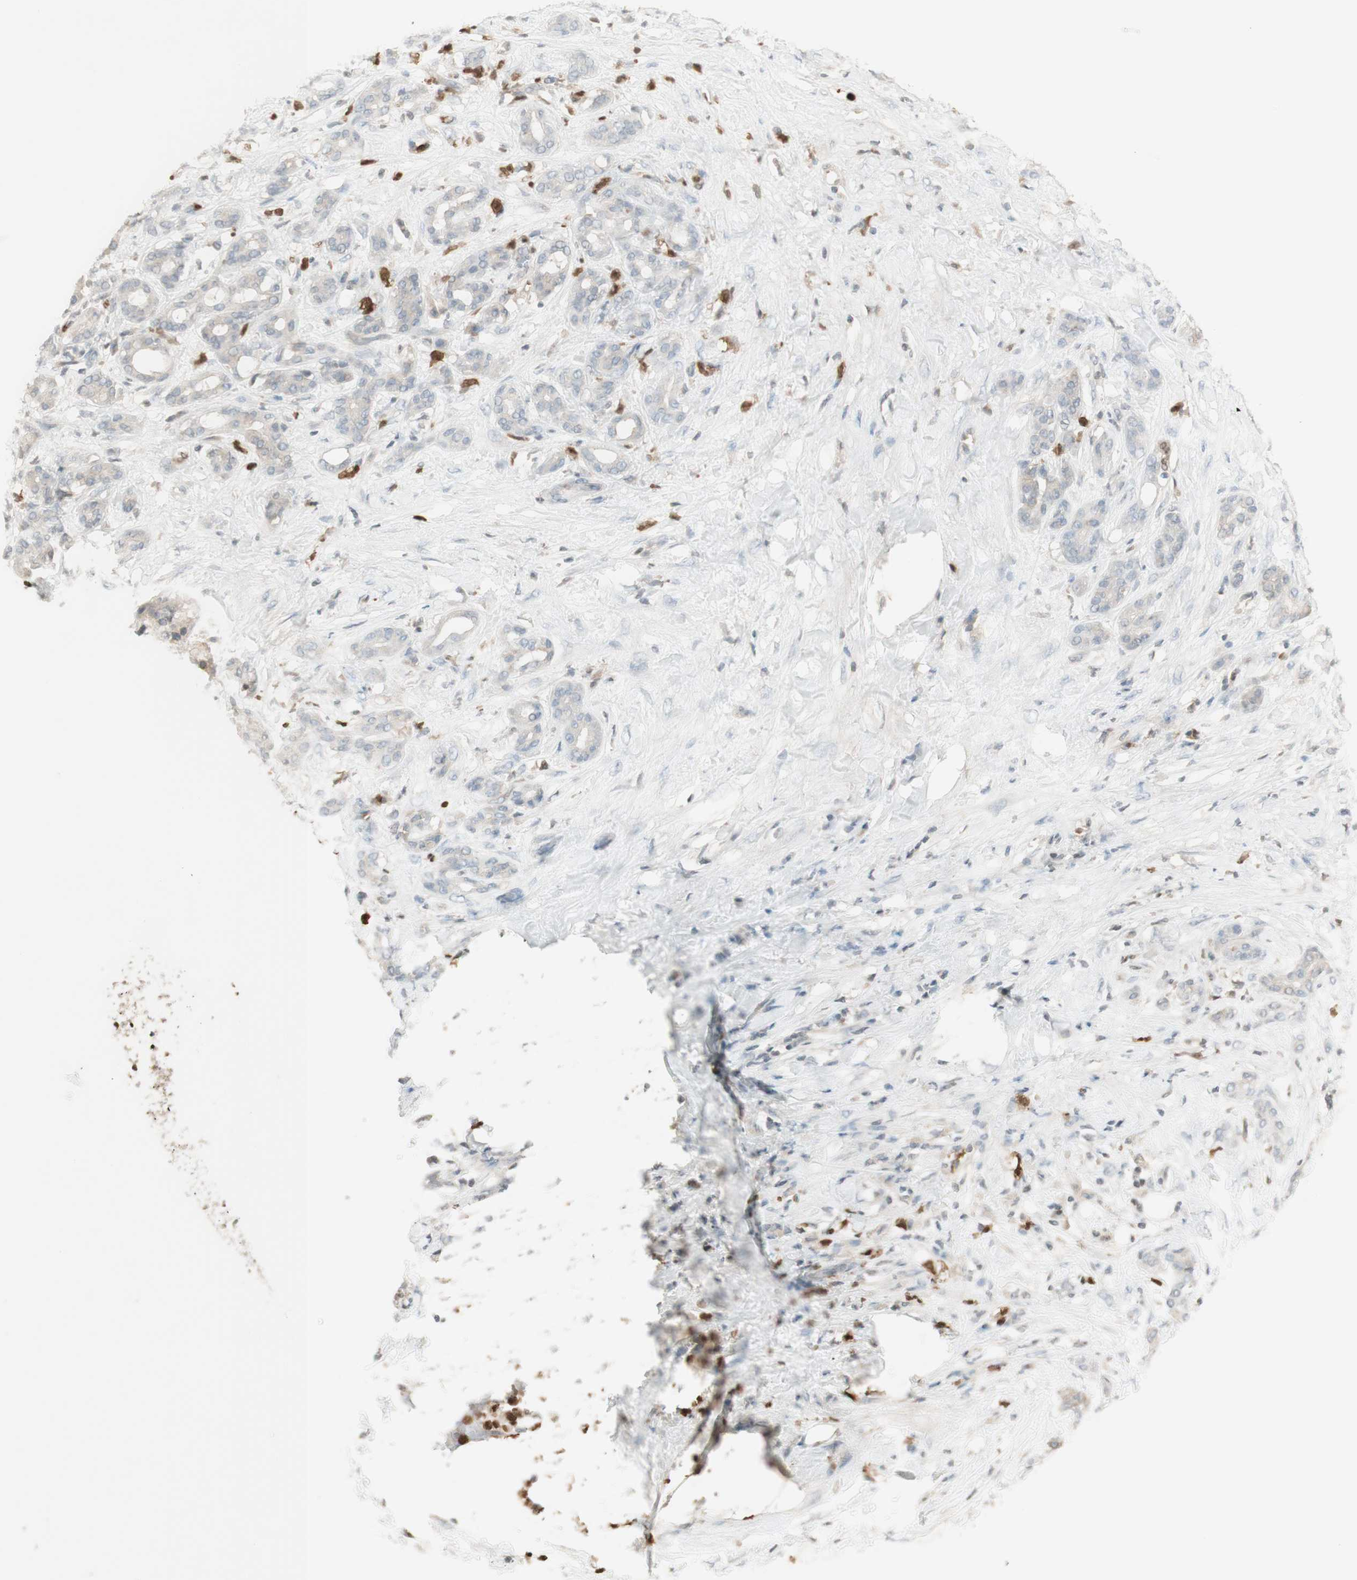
{"staining": {"intensity": "moderate", "quantity": "<25%", "location": "cytoplasmic/membranous"}, "tissue": "pancreatic cancer", "cell_type": "Tumor cells", "image_type": "cancer", "snomed": [{"axis": "morphology", "description": "Adenocarcinoma, NOS"}, {"axis": "topography", "description": "Pancreas"}], "caption": "The immunohistochemical stain shows moderate cytoplasmic/membranous positivity in tumor cells of adenocarcinoma (pancreatic) tissue.", "gene": "NID1", "patient": {"sex": "male", "age": 41}}